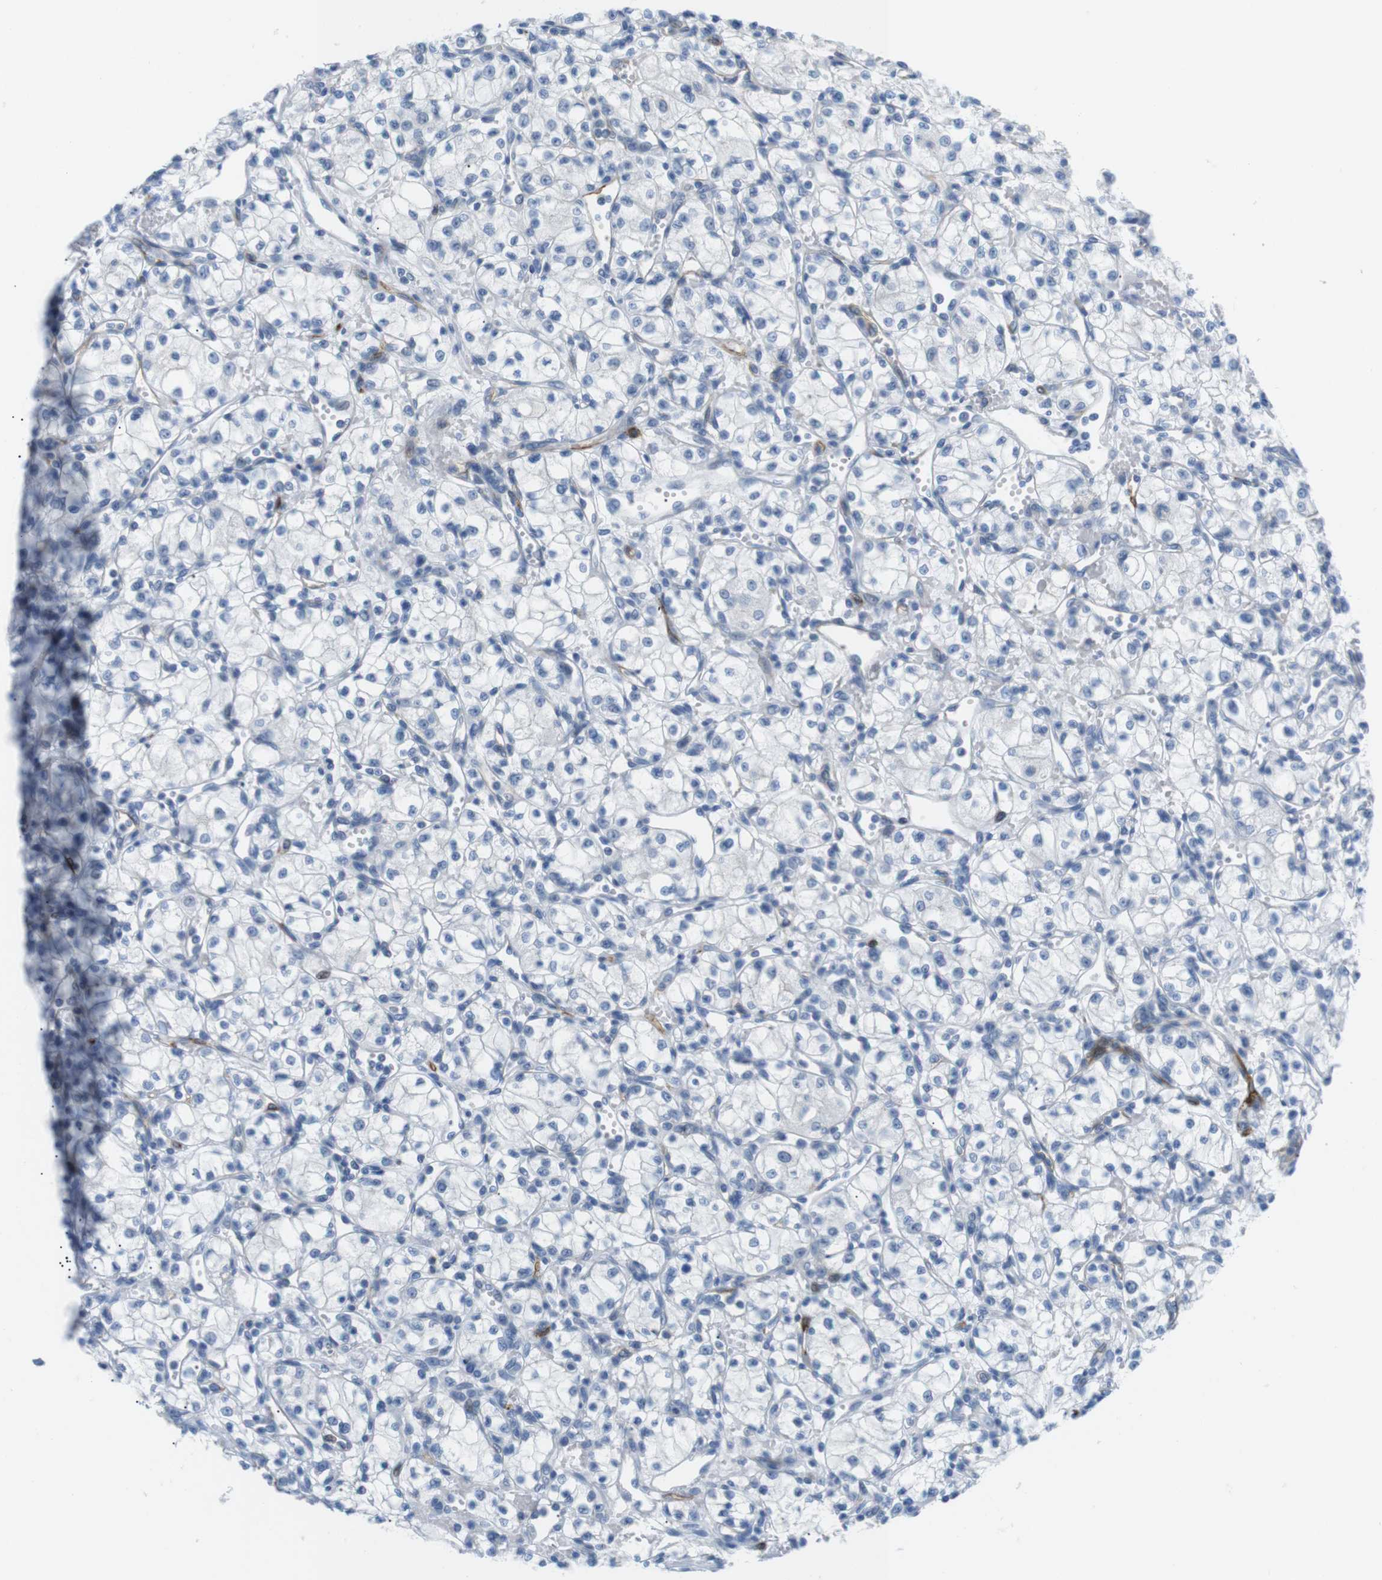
{"staining": {"intensity": "negative", "quantity": "none", "location": "none"}, "tissue": "renal cancer", "cell_type": "Tumor cells", "image_type": "cancer", "snomed": [{"axis": "morphology", "description": "Normal tissue, NOS"}, {"axis": "morphology", "description": "Adenocarcinoma, NOS"}, {"axis": "topography", "description": "Kidney"}], "caption": "Immunohistochemistry (IHC) of human renal cancer shows no positivity in tumor cells.", "gene": "TNFRSF4", "patient": {"sex": "male", "age": 59}}